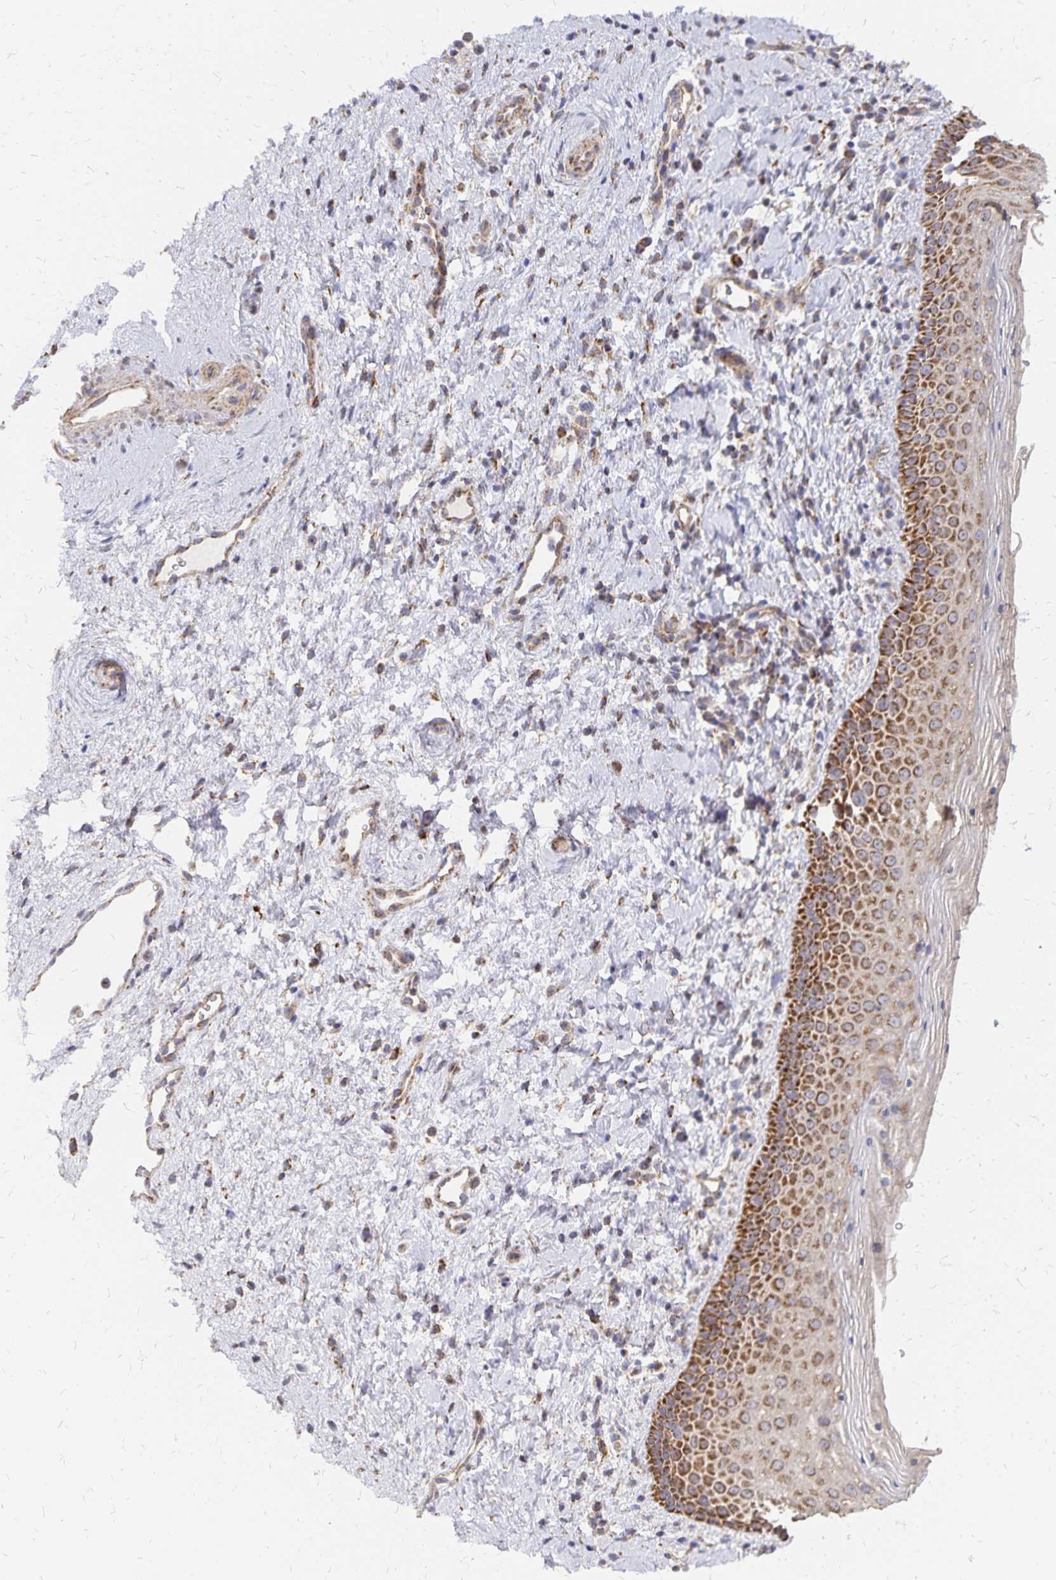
{"staining": {"intensity": "strong", "quantity": ">75%", "location": "cytoplasmic/membranous"}, "tissue": "vagina", "cell_type": "Squamous epithelial cells", "image_type": "normal", "snomed": [{"axis": "morphology", "description": "Normal tissue, NOS"}, {"axis": "topography", "description": "Vagina"}], "caption": "Human vagina stained with a brown dye shows strong cytoplasmic/membranous positive staining in approximately >75% of squamous epithelial cells.", "gene": "STOML2", "patient": {"sex": "female", "age": 51}}